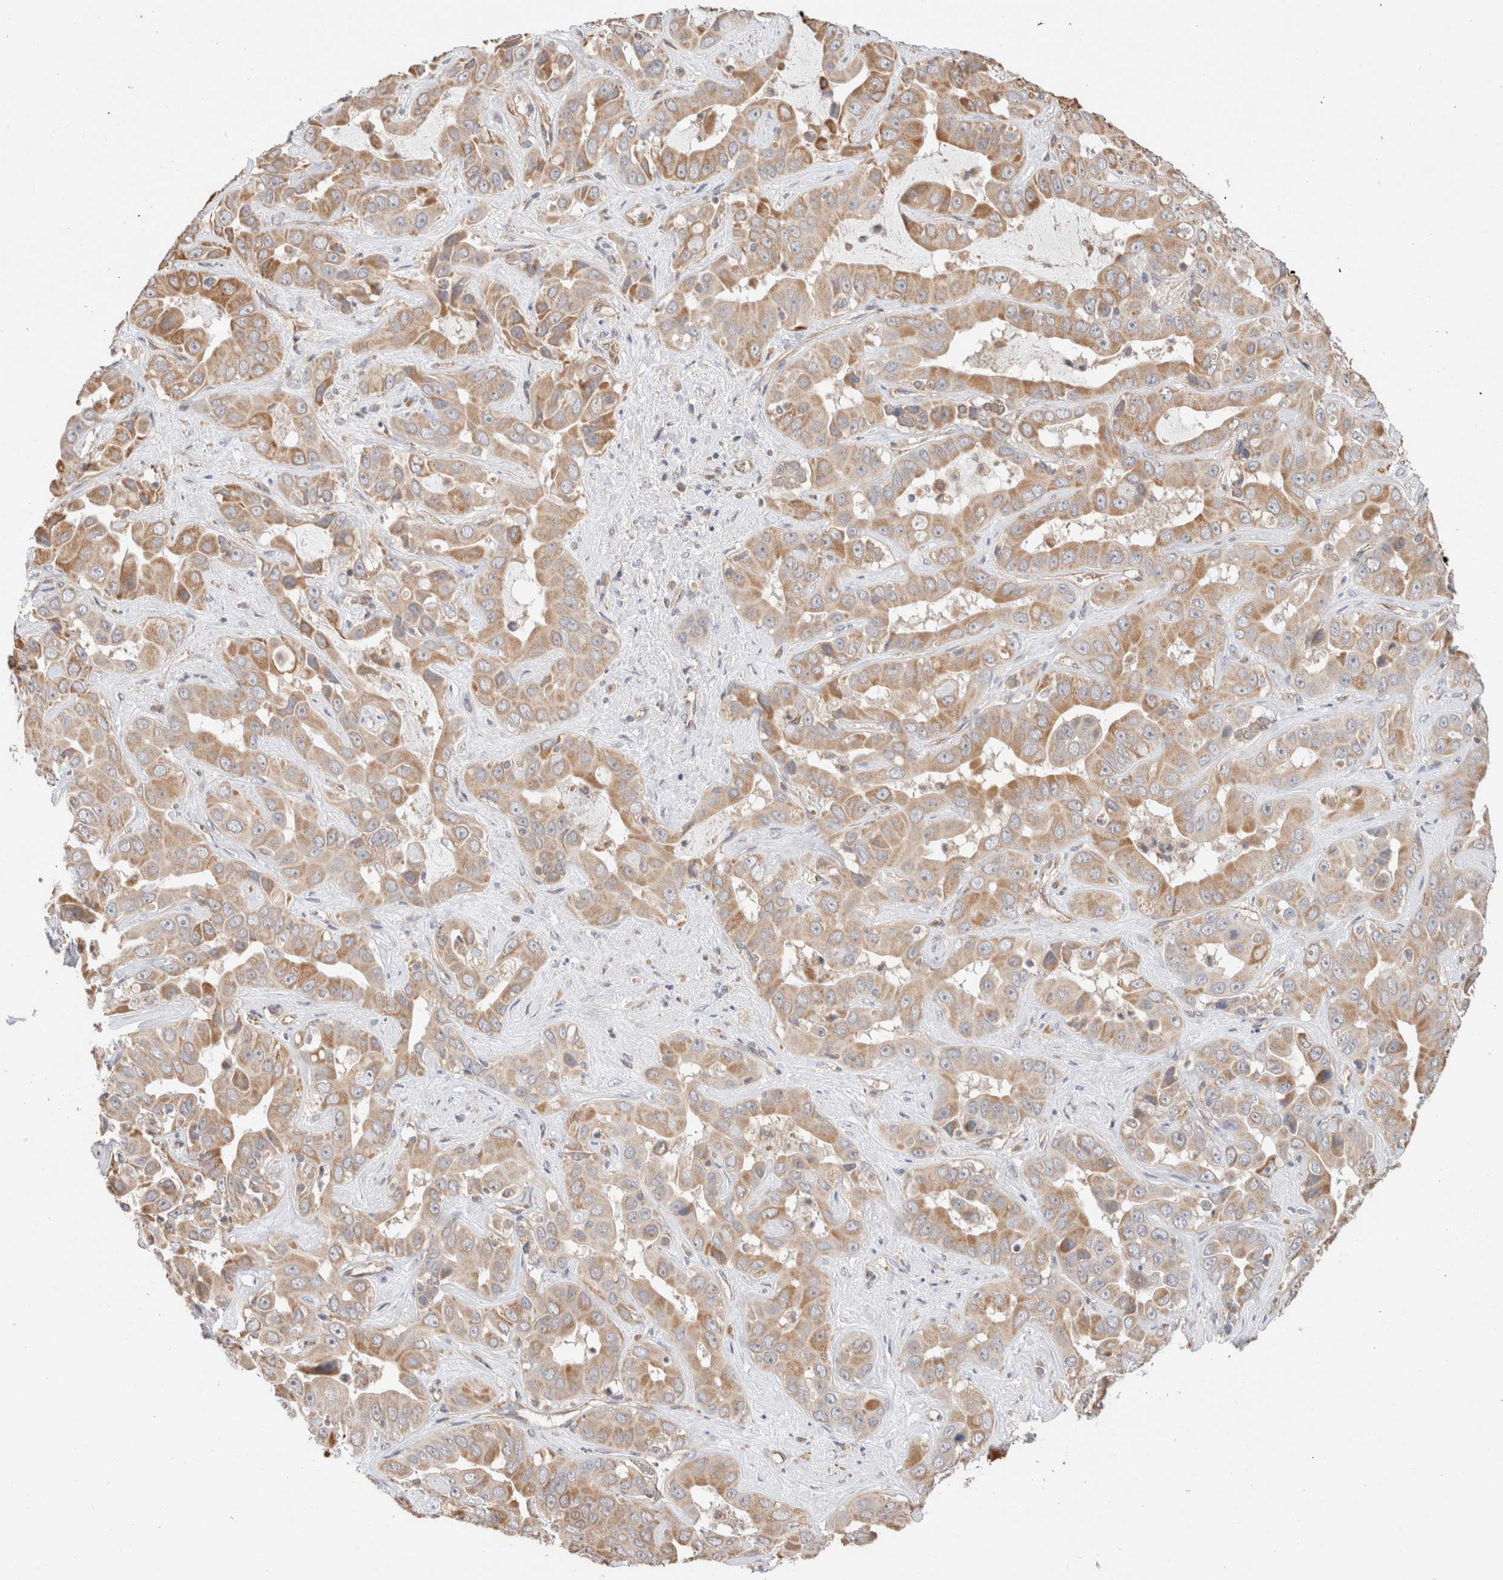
{"staining": {"intensity": "moderate", "quantity": ">75%", "location": "cytoplasmic/membranous"}, "tissue": "liver cancer", "cell_type": "Tumor cells", "image_type": "cancer", "snomed": [{"axis": "morphology", "description": "Cholangiocarcinoma"}, {"axis": "topography", "description": "Liver"}], "caption": "Protein staining of liver cancer (cholangiocarcinoma) tissue shows moderate cytoplasmic/membranous positivity in approximately >75% of tumor cells.", "gene": "CA13", "patient": {"sex": "female", "age": 52}}